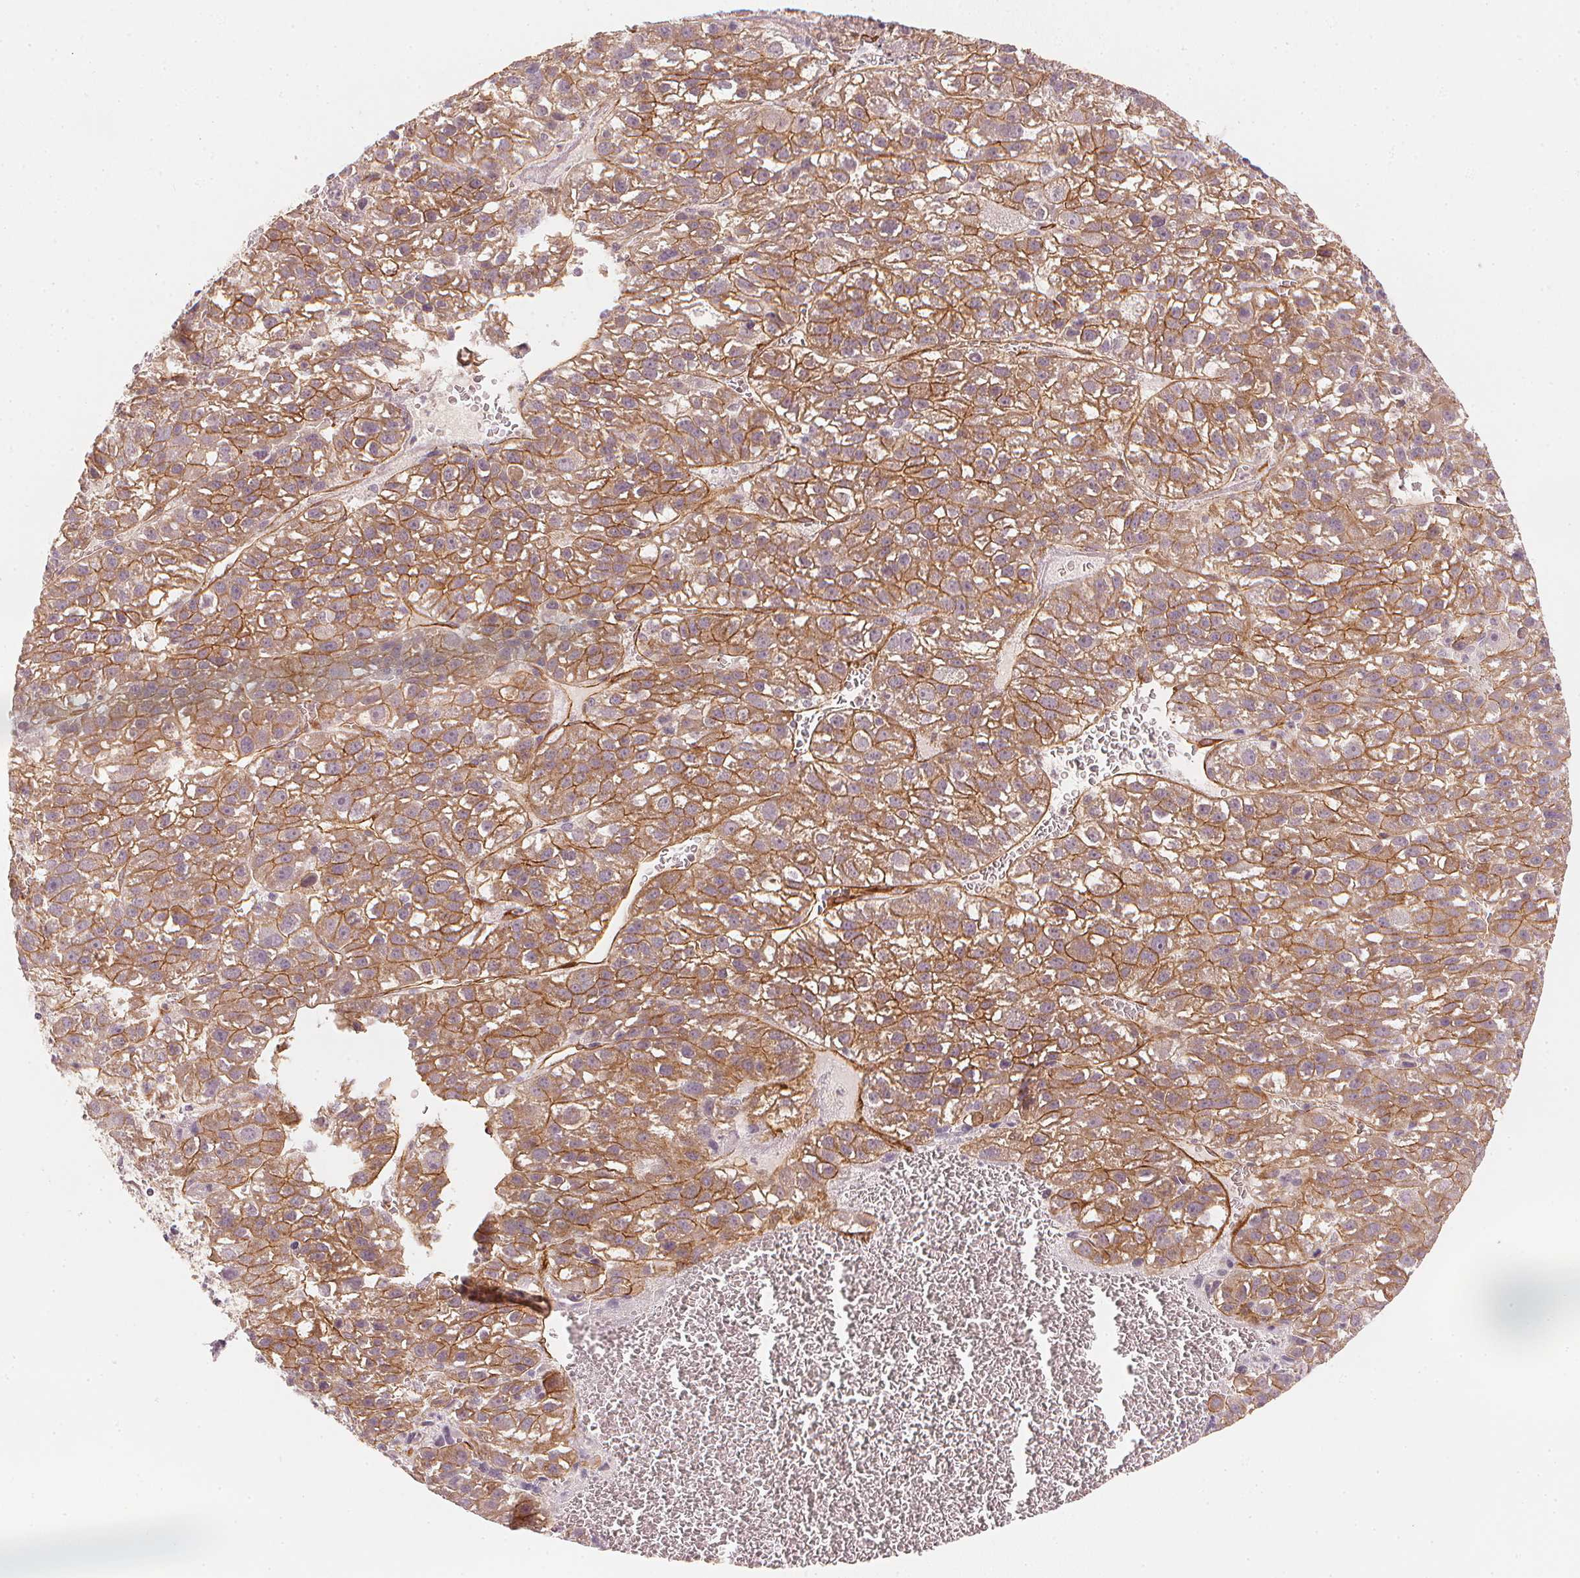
{"staining": {"intensity": "moderate", "quantity": ">75%", "location": "cytoplasmic/membranous"}, "tissue": "liver cancer", "cell_type": "Tumor cells", "image_type": "cancer", "snomed": [{"axis": "morphology", "description": "Carcinoma, Hepatocellular, NOS"}, {"axis": "topography", "description": "Liver"}], "caption": "Hepatocellular carcinoma (liver) tissue reveals moderate cytoplasmic/membranous expression in approximately >75% of tumor cells", "gene": "CIB1", "patient": {"sex": "female", "age": 70}}